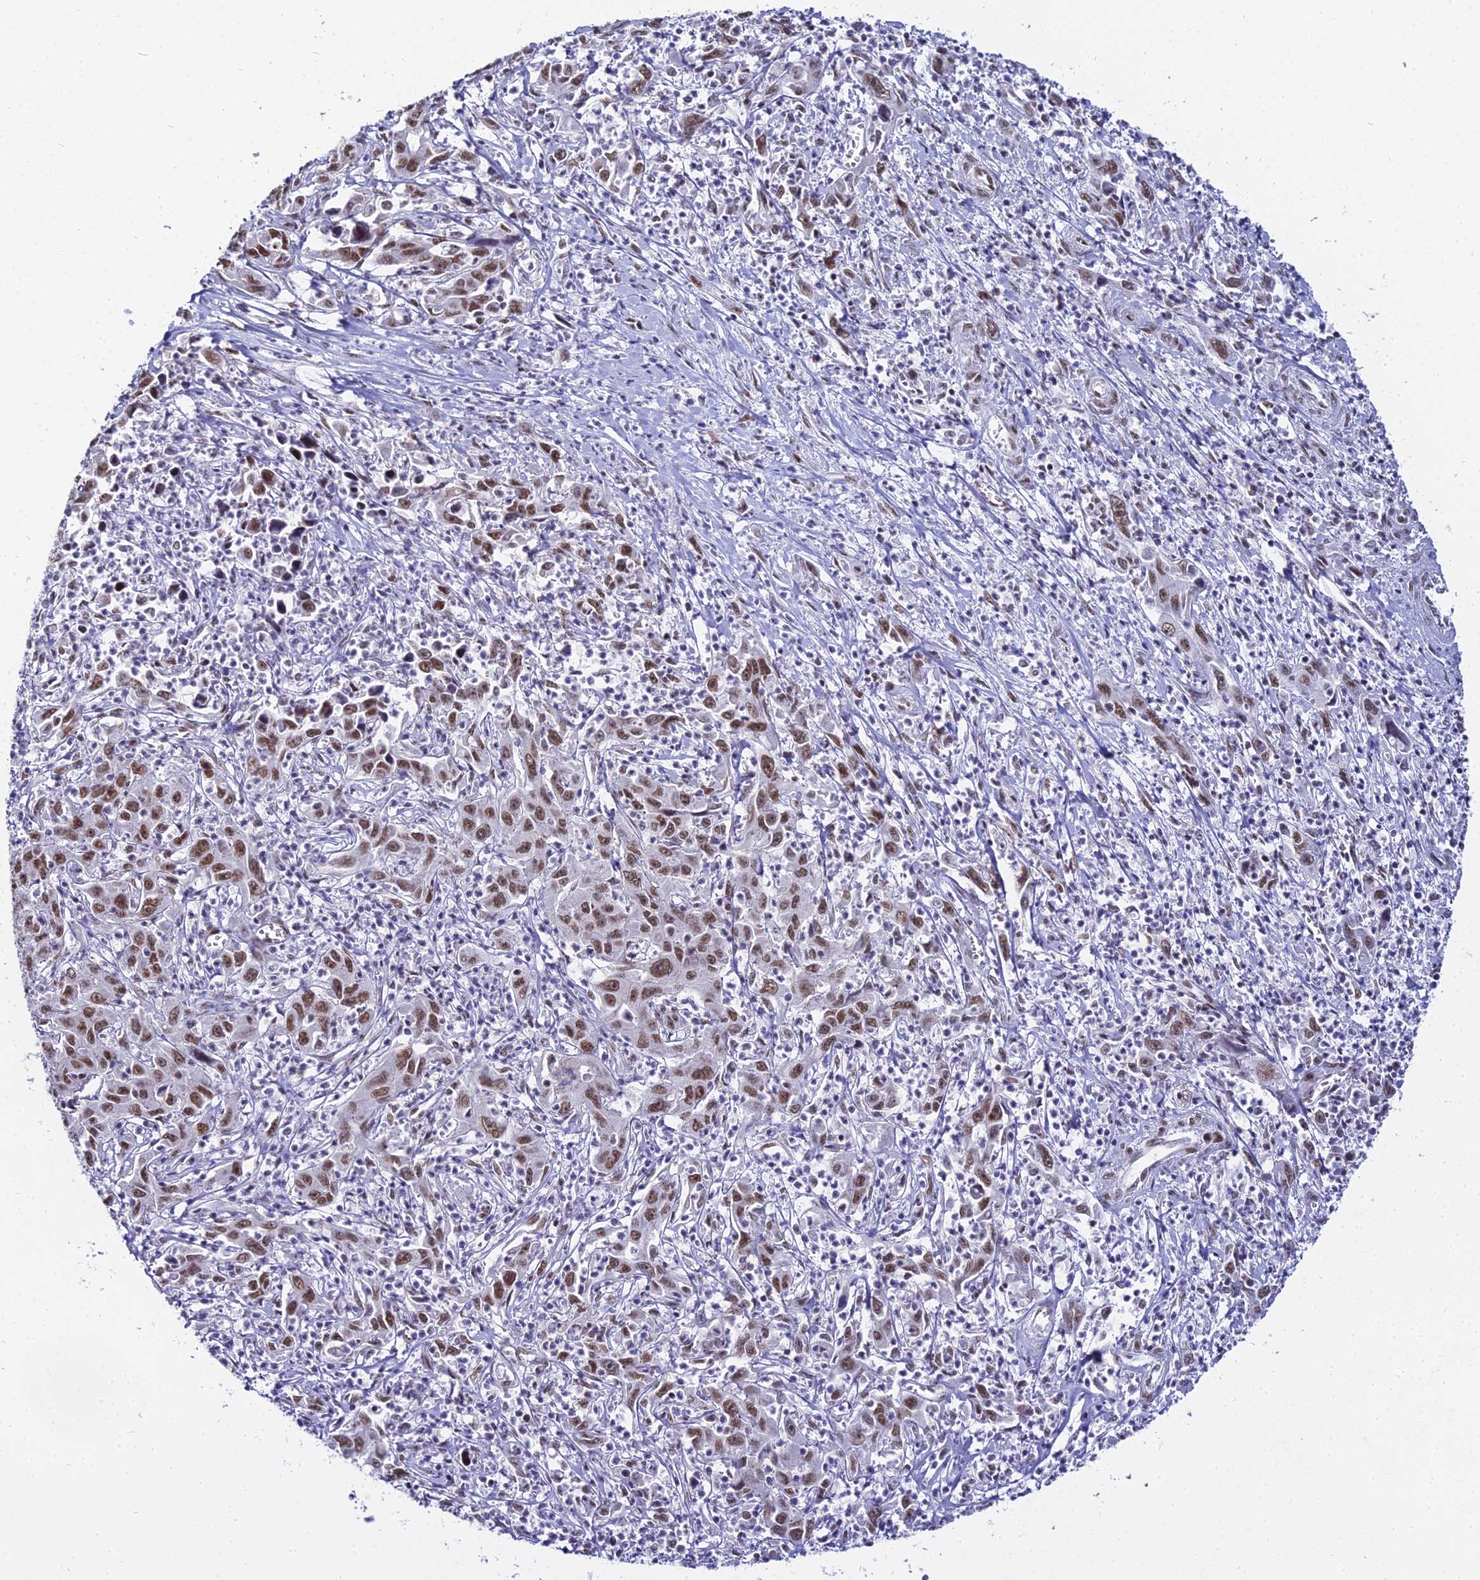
{"staining": {"intensity": "moderate", "quantity": ">75%", "location": "nuclear"}, "tissue": "liver cancer", "cell_type": "Tumor cells", "image_type": "cancer", "snomed": [{"axis": "morphology", "description": "Carcinoma, Hepatocellular, NOS"}, {"axis": "topography", "description": "Liver"}], "caption": "Immunohistochemistry of liver hepatocellular carcinoma reveals medium levels of moderate nuclear expression in approximately >75% of tumor cells.", "gene": "RBM12", "patient": {"sex": "male", "age": 63}}